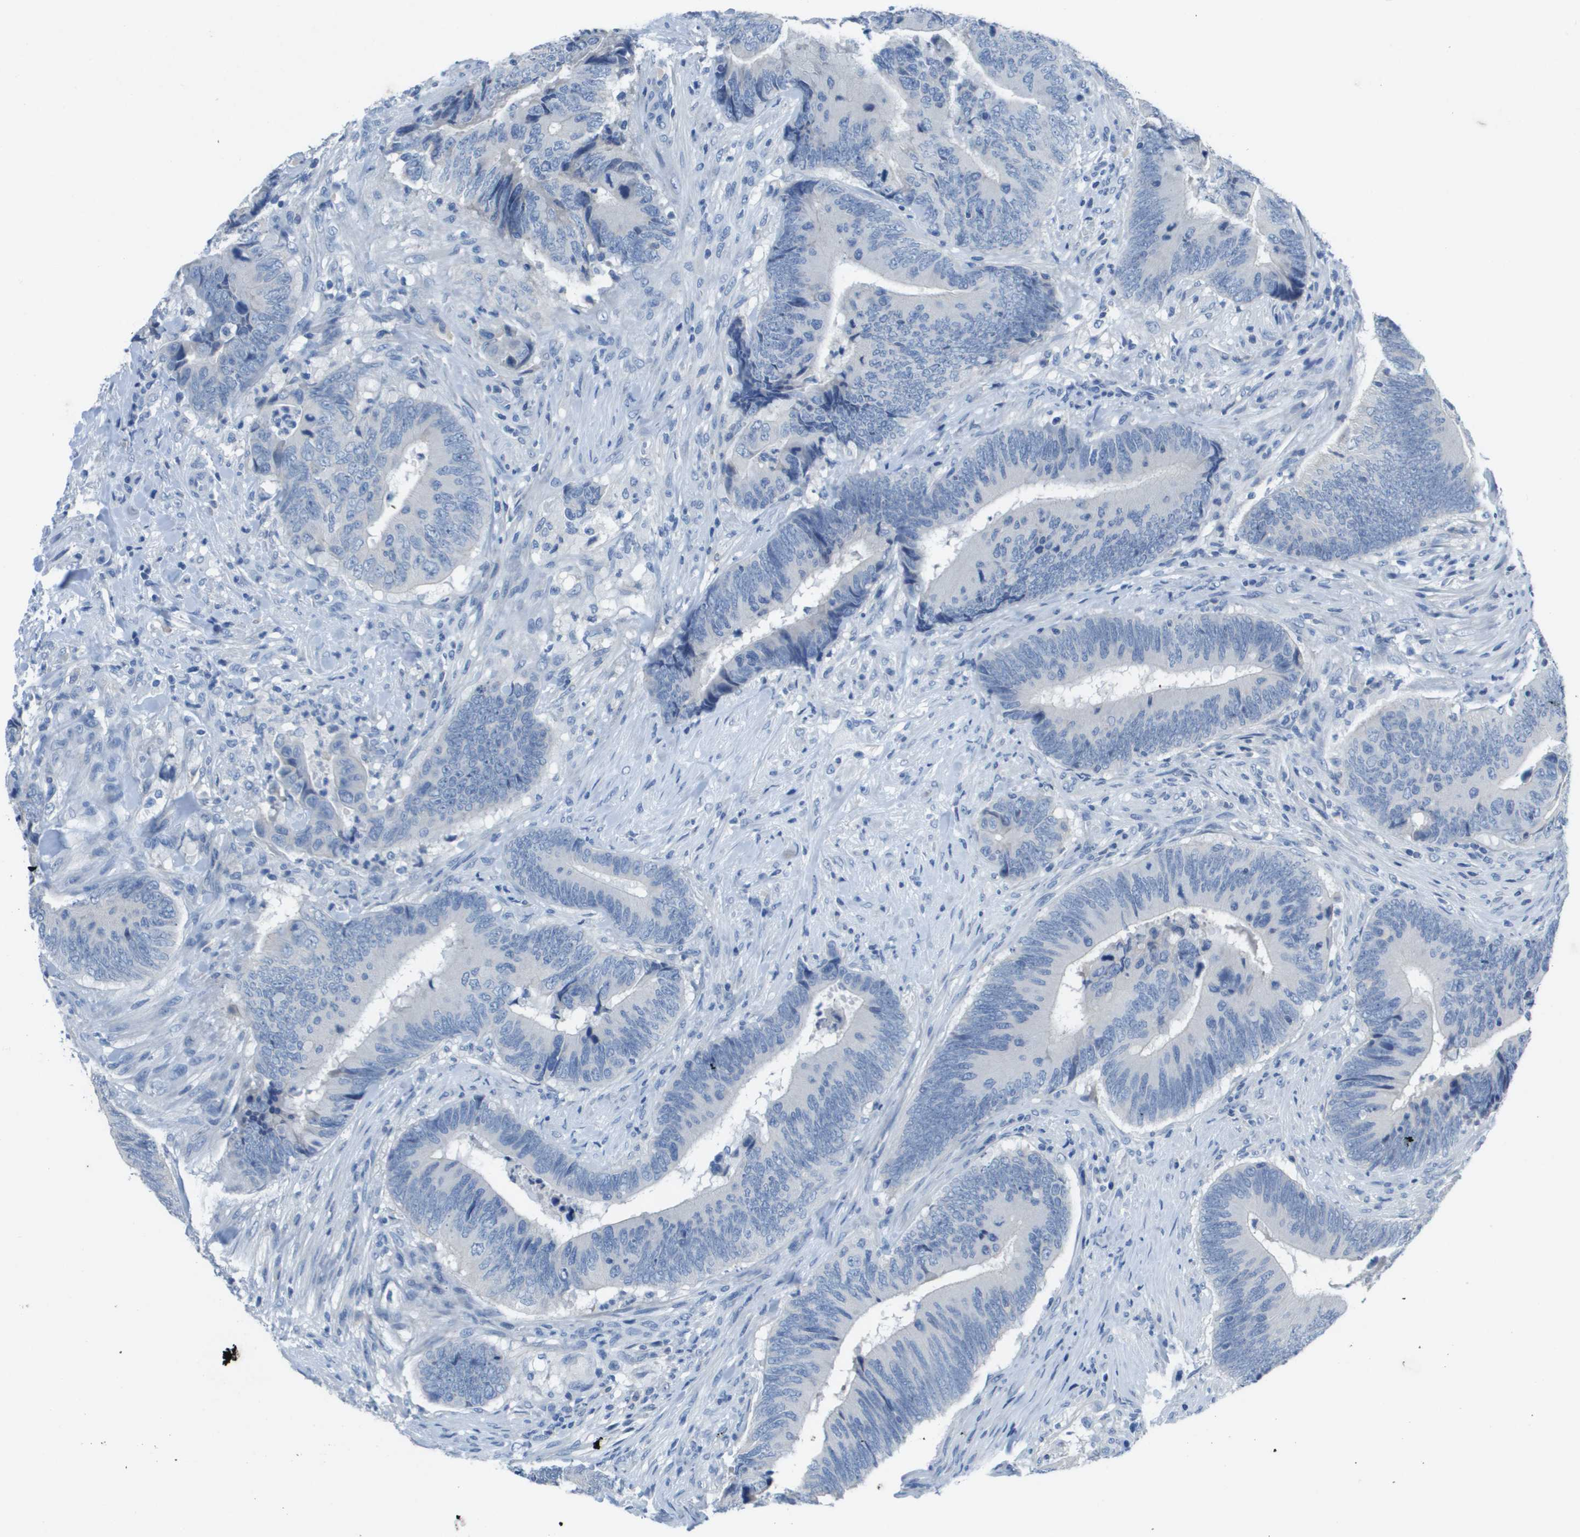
{"staining": {"intensity": "negative", "quantity": "none", "location": "none"}, "tissue": "colorectal cancer", "cell_type": "Tumor cells", "image_type": "cancer", "snomed": [{"axis": "morphology", "description": "Normal tissue, NOS"}, {"axis": "morphology", "description": "Adenocarcinoma, NOS"}, {"axis": "topography", "description": "Colon"}], "caption": "Tumor cells are negative for brown protein staining in colorectal cancer (adenocarcinoma).", "gene": "NCS1", "patient": {"sex": "male", "age": 56}}